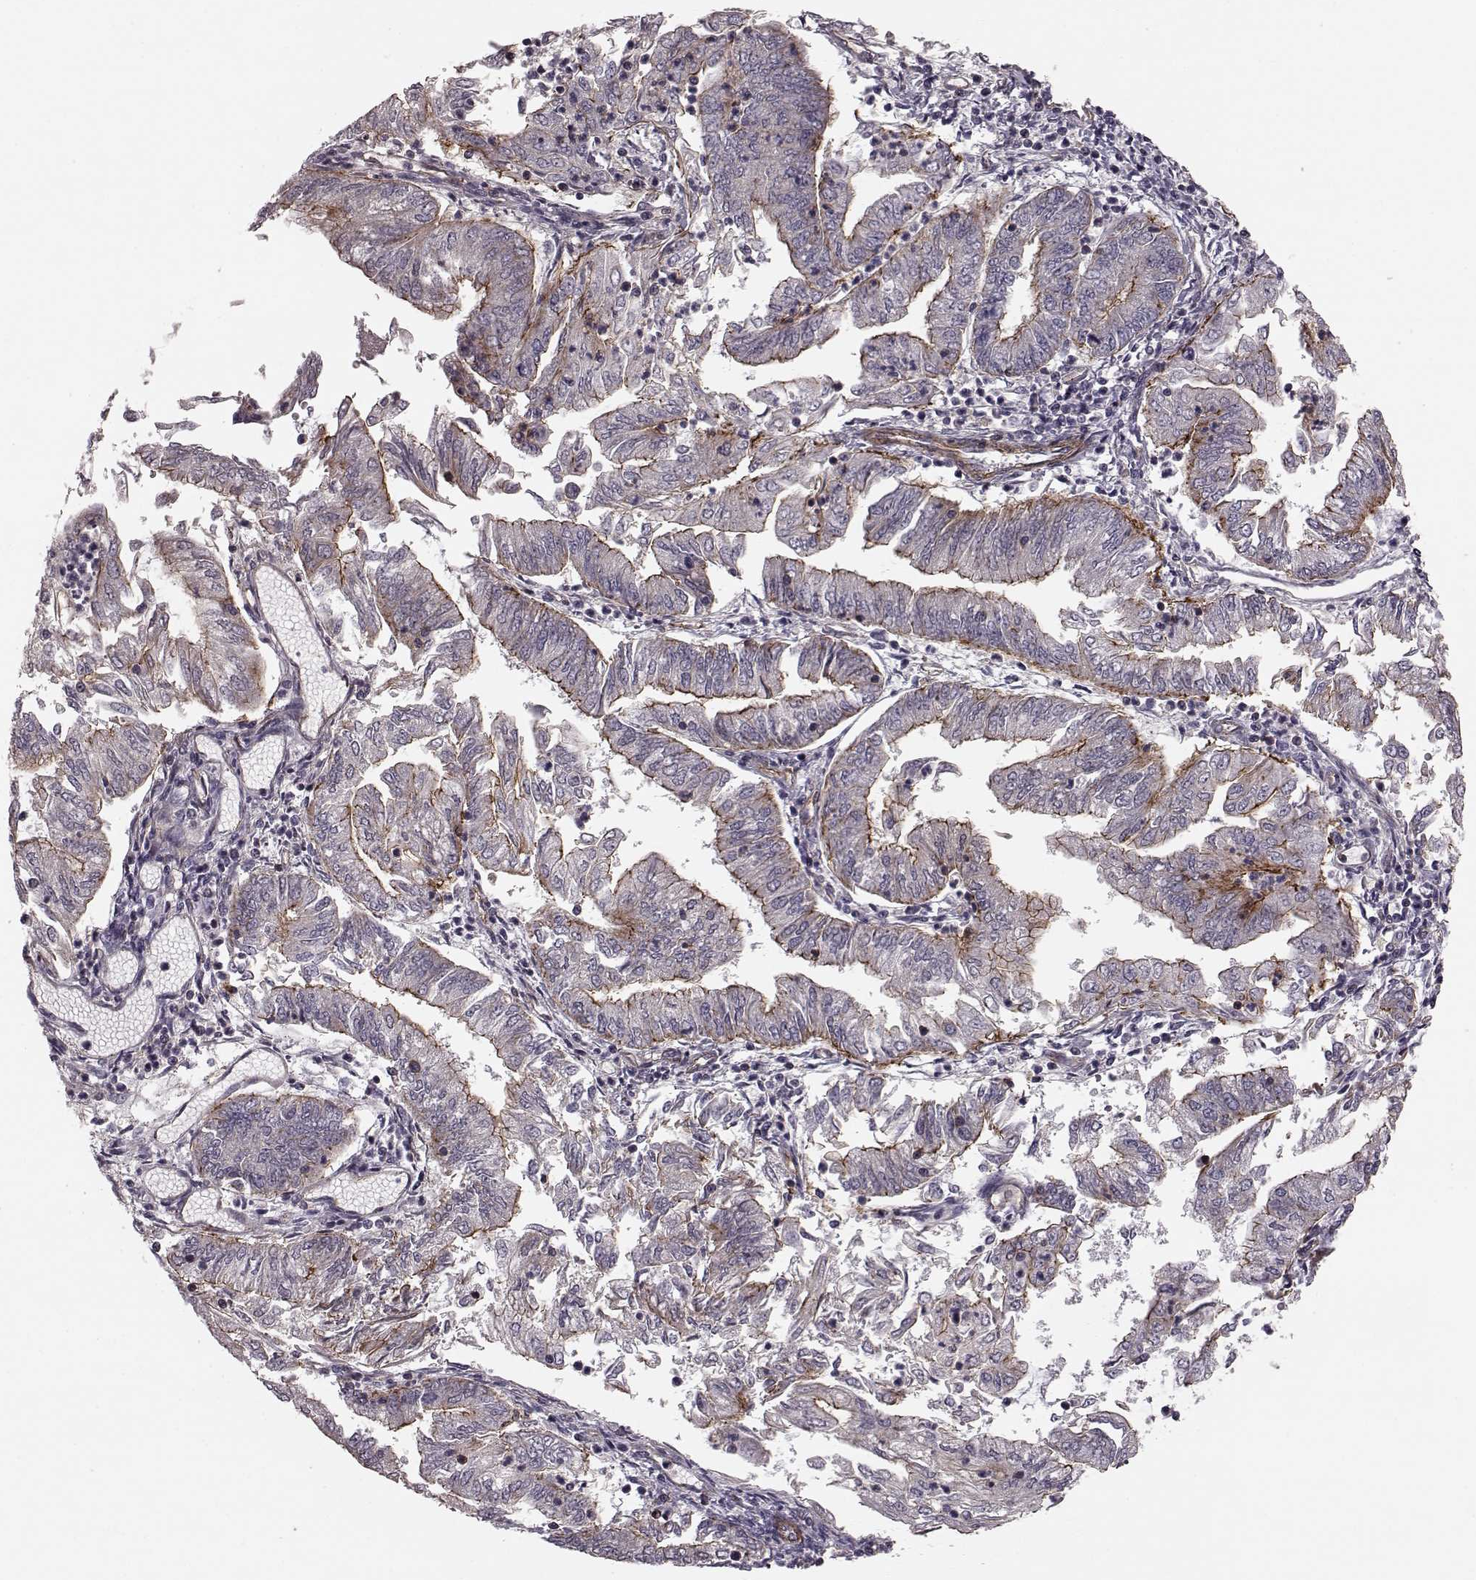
{"staining": {"intensity": "moderate", "quantity": "25%-75%", "location": "cytoplasmic/membranous"}, "tissue": "endometrial cancer", "cell_type": "Tumor cells", "image_type": "cancer", "snomed": [{"axis": "morphology", "description": "Adenocarcinoma, NOS"}, {"axis": "topography", "description": "Endometrium"}], "caption": "There is medium levels of moderate cytoplasmic/membranous expression in tumor cells of endometrial adenocarcinoma, as demonstrated by immunohistochemical staining (brown color).", "gene": "SLC22A18", "patient": {"sex": "female", "age": 55}}